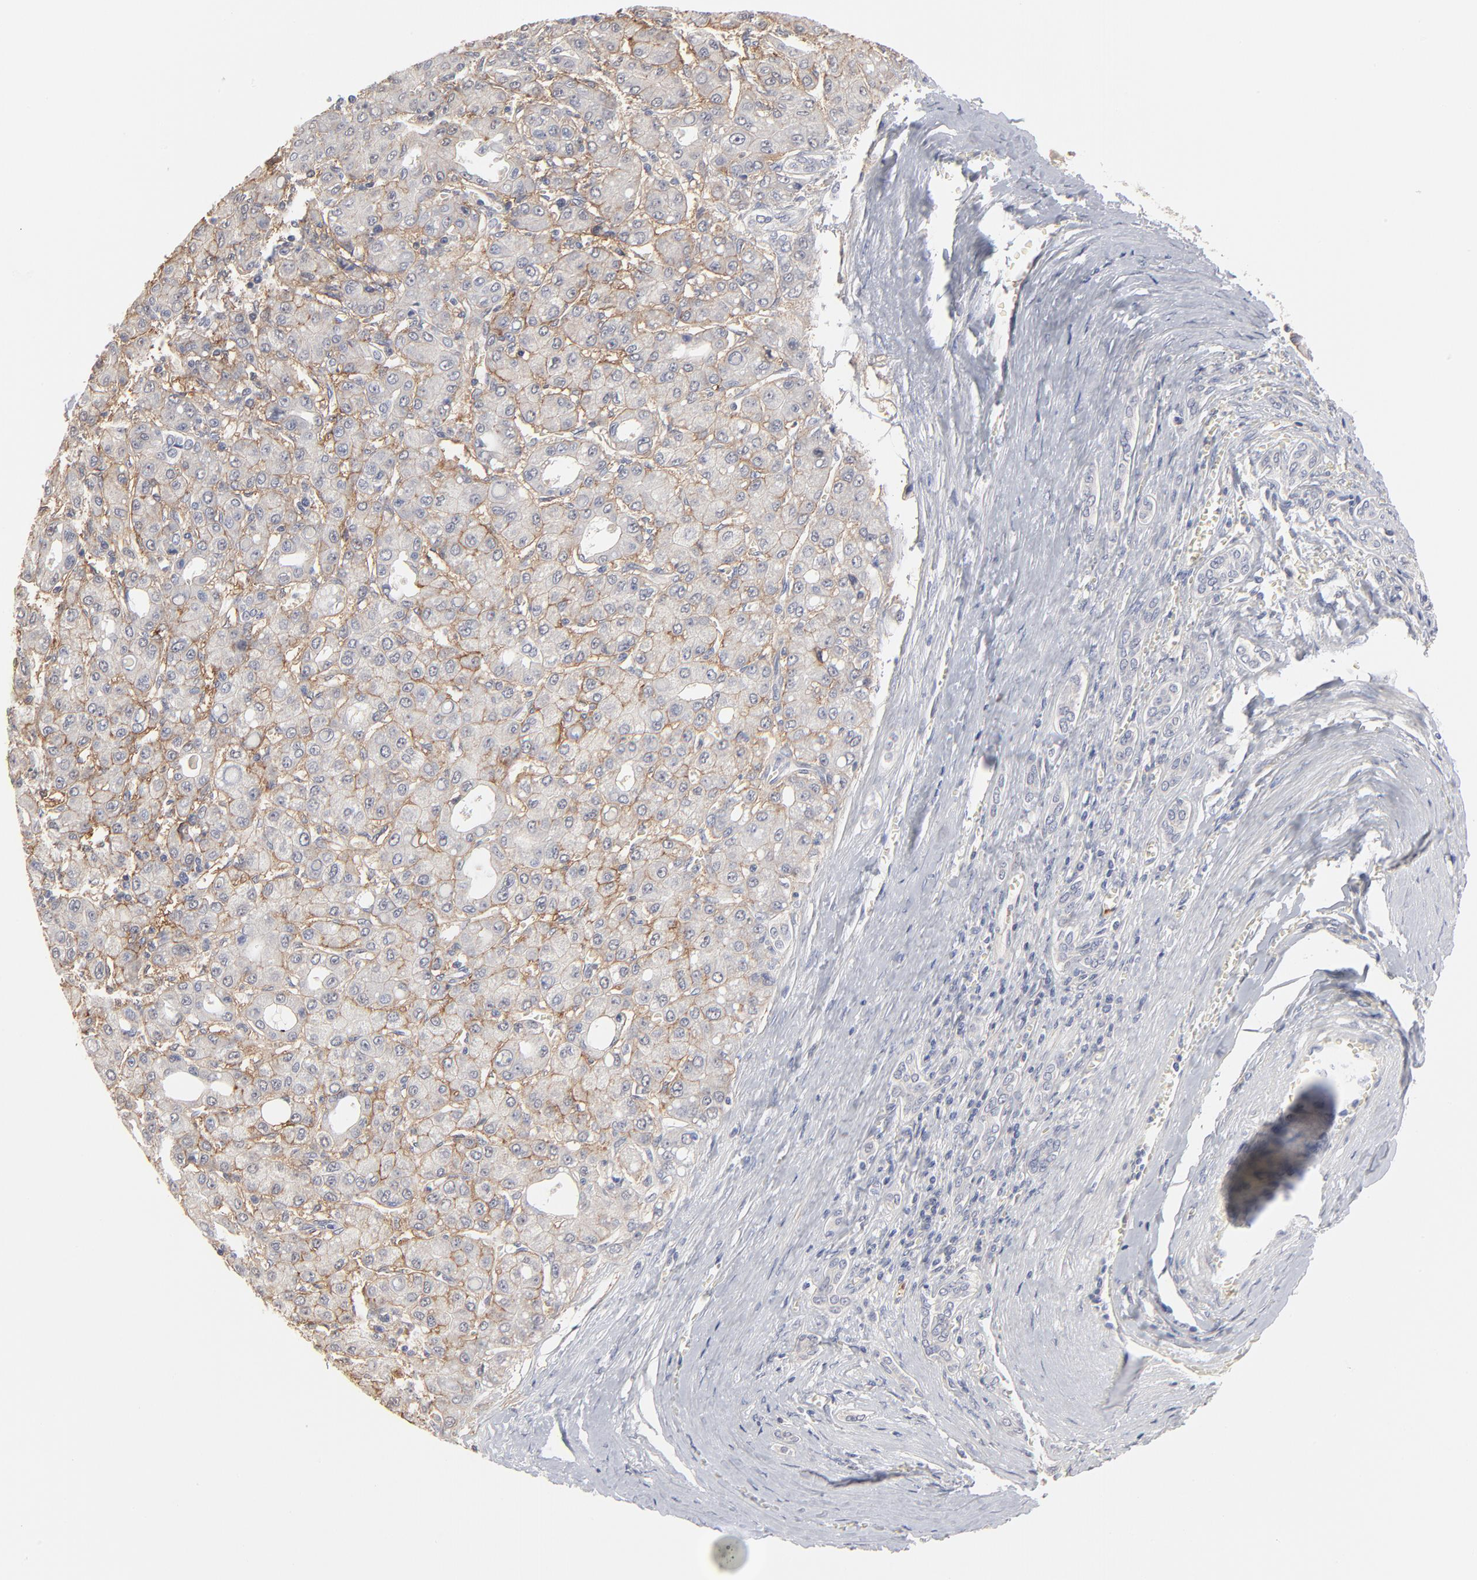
{"staining": {"intensity": "moderate", "quantity": ">75%", "location": "cytoplasmic/membranous"}, "tissue": "liver cancer", "cell_type": "Tumor cells", "image_type": "cancer", "snomed": [{"axis": "morphology", "description": "Carcinoma, Hepatocellular, NOS"}, {"axis": "topography", "description": "Liver"}], "caption": "Human hepatocellular carcinoma (liver) stained with a protein marker exhibits moderate staining in tumor cells.", "gene": "SLC16A1", "patient": {"sex": "male", "age": 69}}